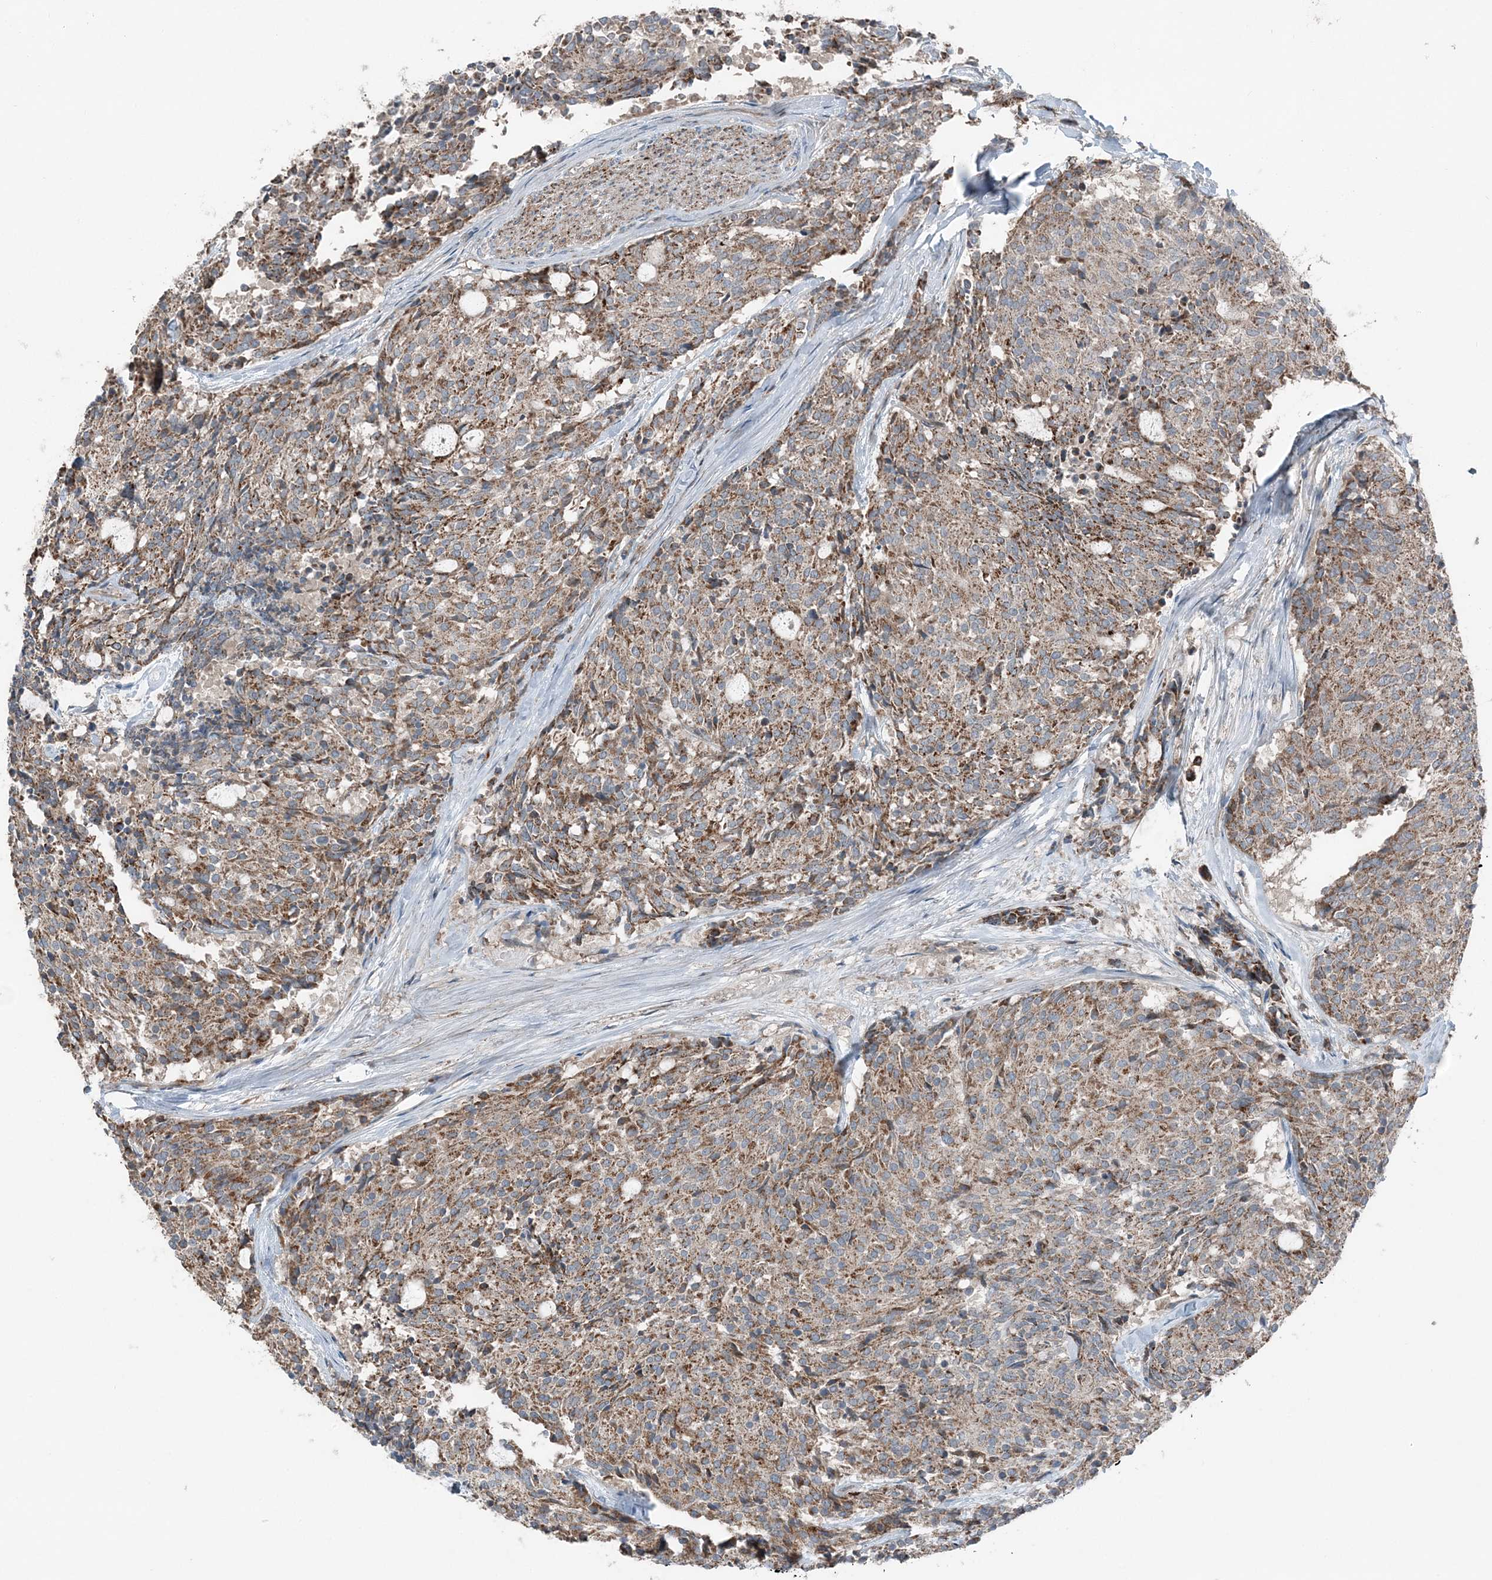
{"staining": {"intensity": "moderate", "quantity": ">75%", "location": "cytoplasmic/membranous"}, "tissue": "carcinoid", "cell_type": "Tumor cells", "image_type": "cancer", "snomed": [{"axis": "morphology", "description": "Carcinoid, malignant, NOS"}, {"axis": "topography", "description": "Pancreas"}], "caption": "Protein expression analysis of carcinoid (malignant) demonstrates moderate cytoplasmic/membranous positivity in about >75% of tumor cells.", "gene": "KY", "patient": {"sex": "female", "age": 54}}